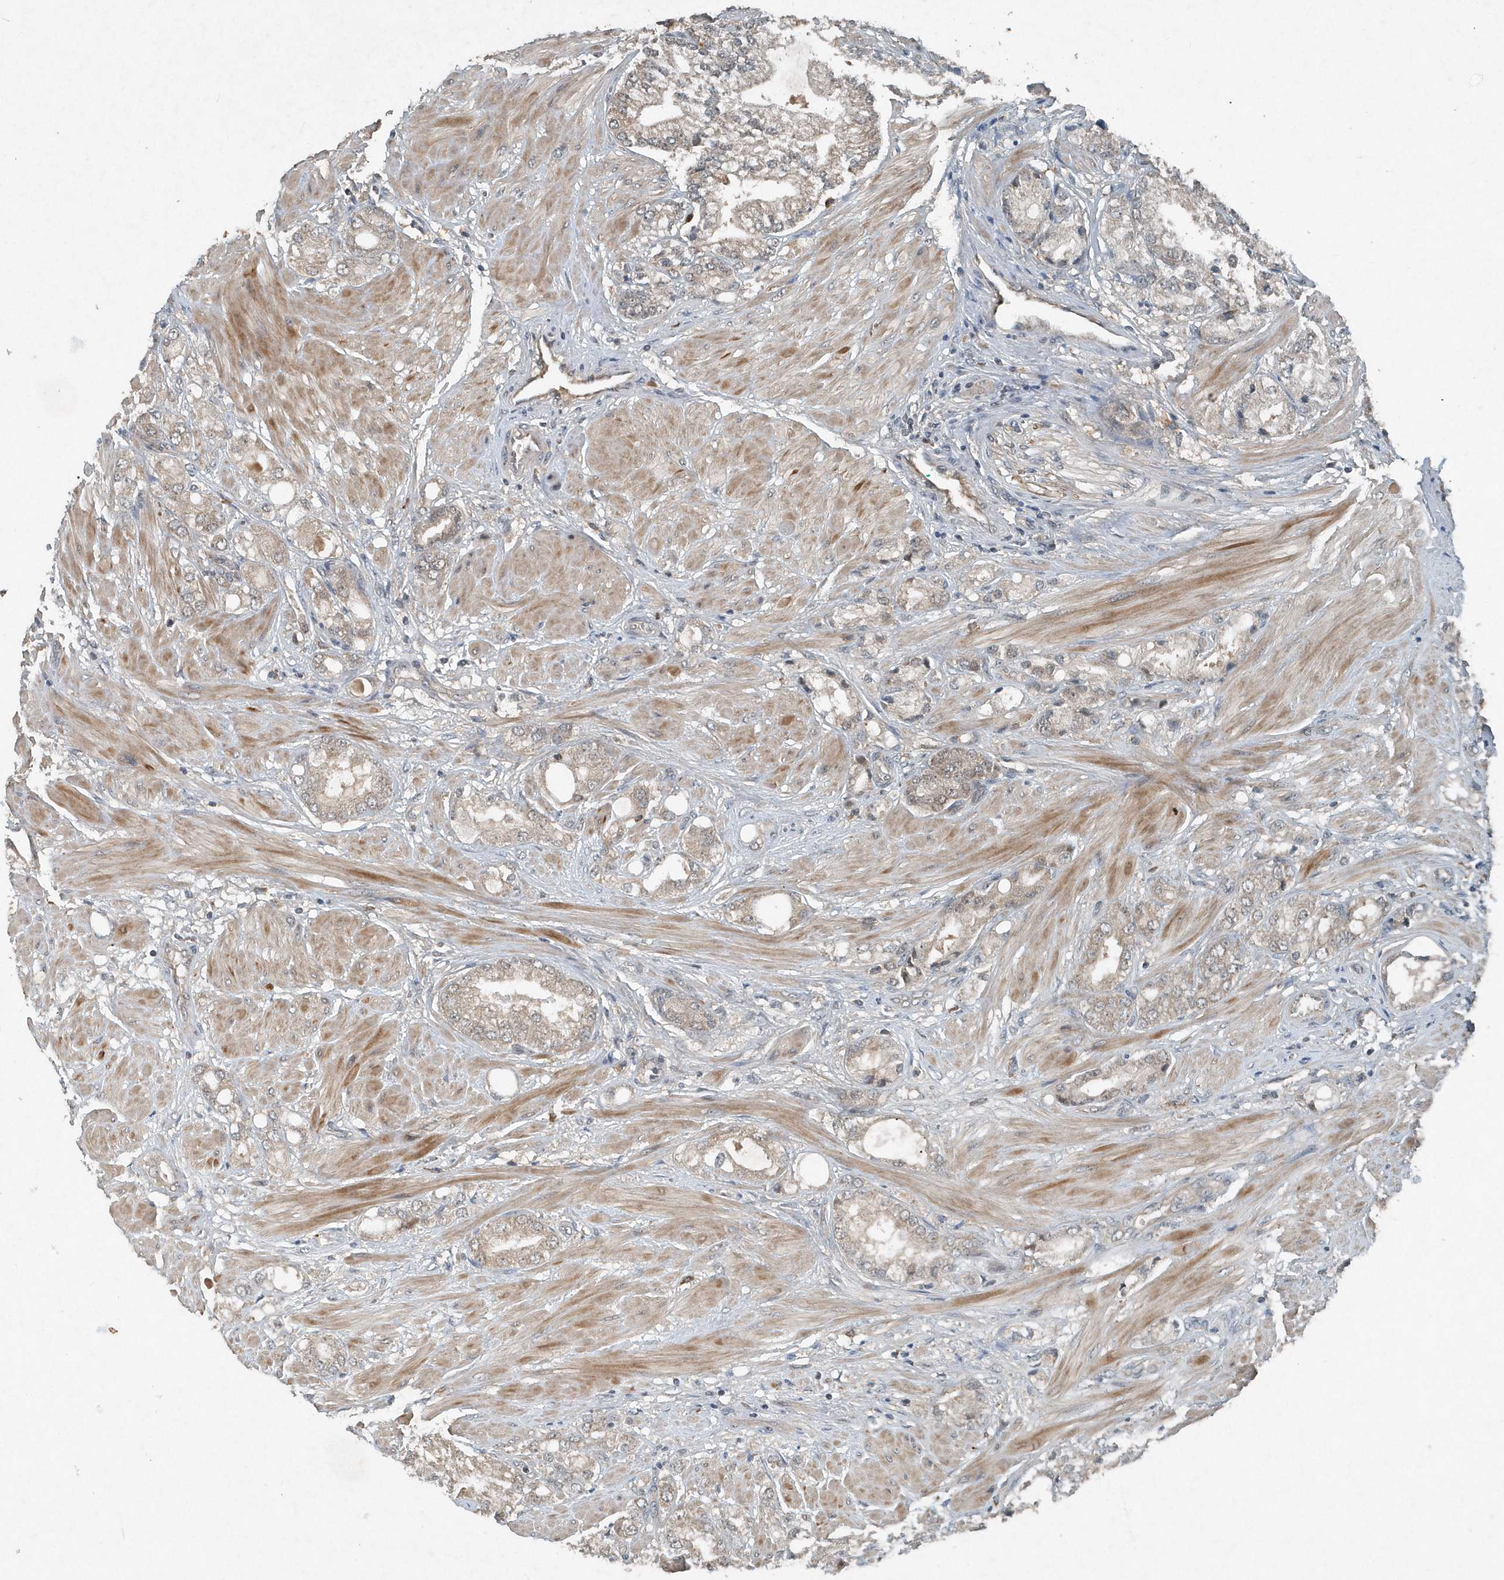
{"staining": {"intensity": "weak", "quantity": ">75%", "location": "cytoplasmic/membranous"}, "tissue": "prostate cancer", "cell_type": "Tumor cells", "image_type": "cancer", "snomed": [{"axis": "morphology", "description": "Adenocarcinoma, High grade"}, {"axis": "topography", "description": "Prostate"}], "caption": "This is an image of immunohistochemistry staining of prostate adenocarcinoma (high-grade), which shows weak expression in the cytoplasmic/membranous of tumor cells.", "gene": "SCFD2", "patient": {"sex": "male", "age": 50}}